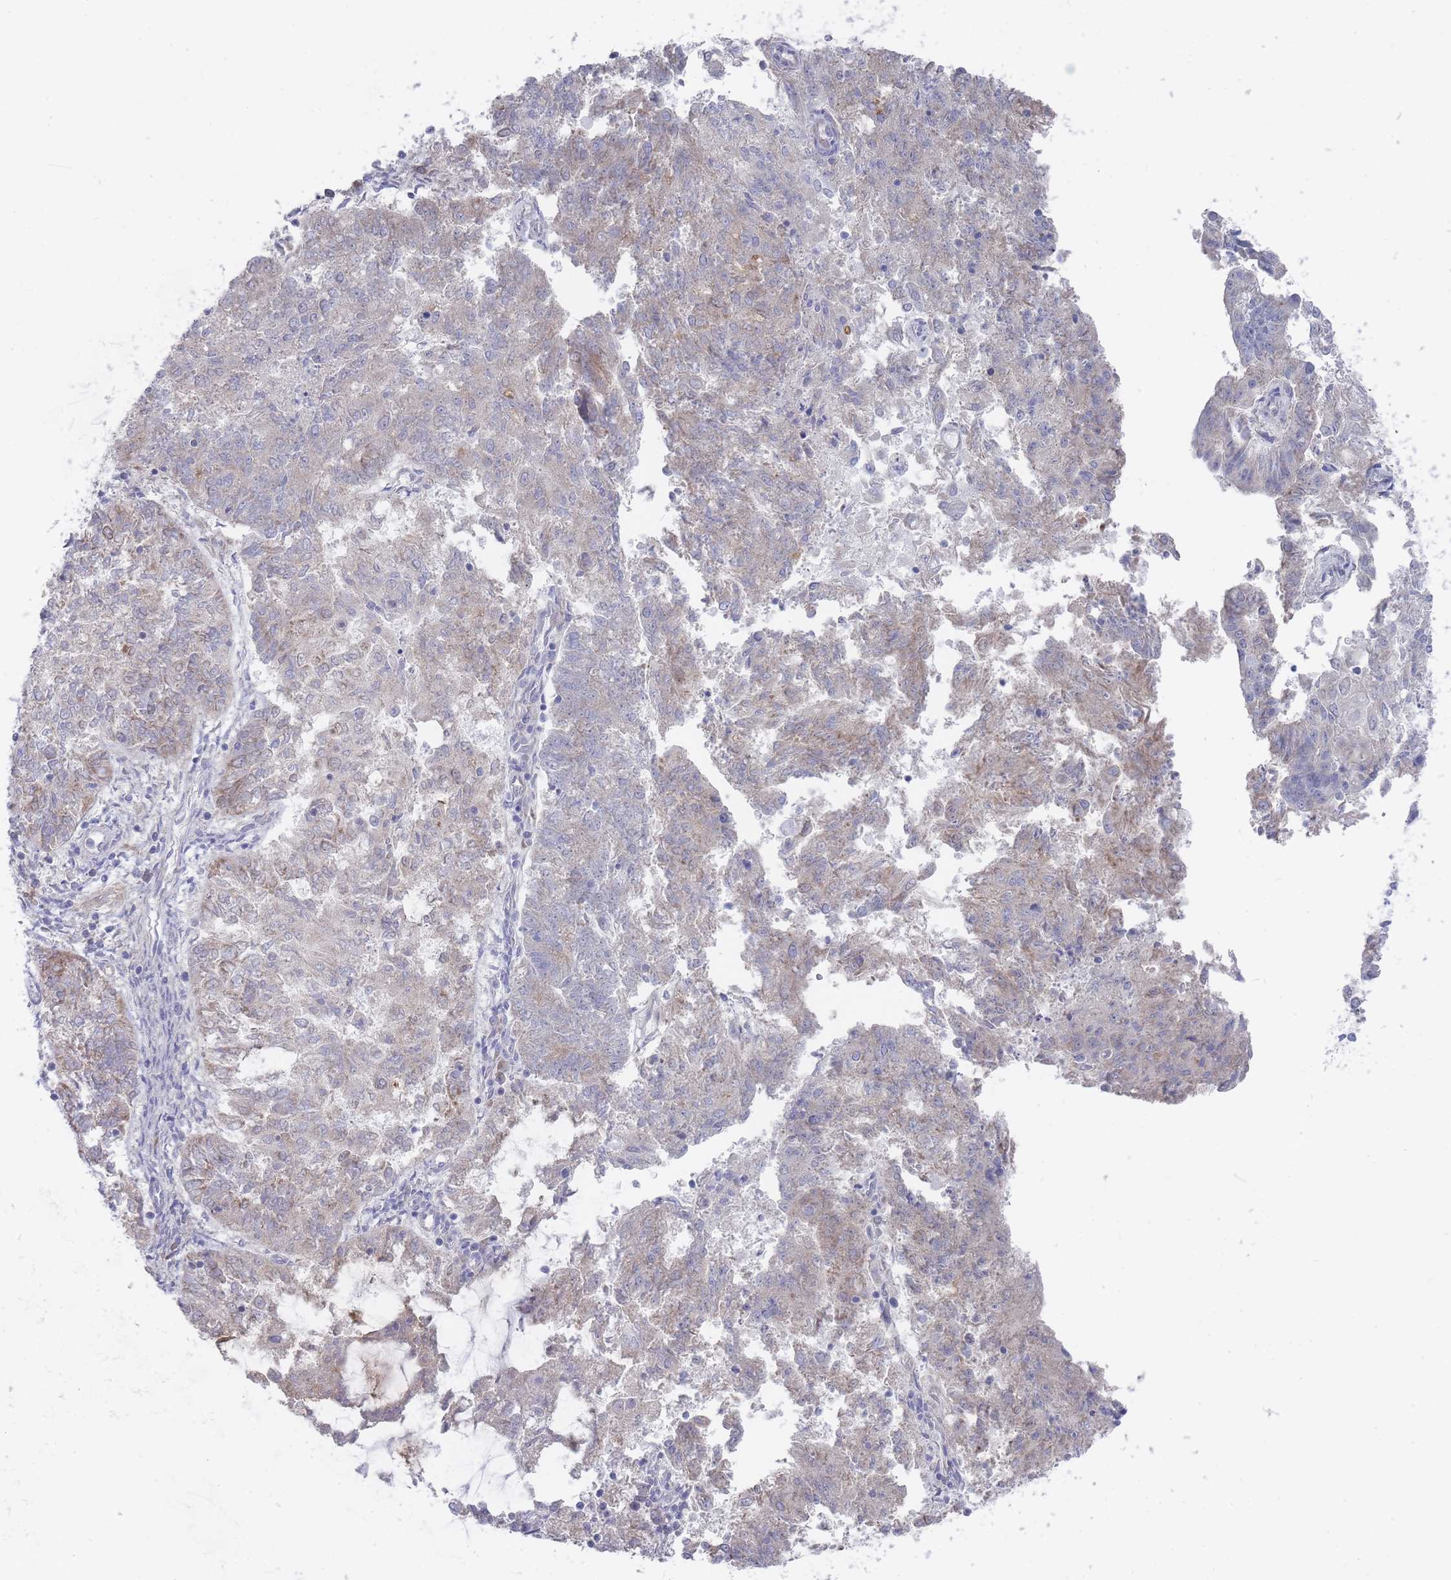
{"staining": {"intensity": "negative", "quantity": "none", "location": "none"}, "tissue": "endometrial cancer", "cell_type": "Tumor cells", "image_type": "cancer", "snomed": [{"axis": "morphology", "description": "Adenocarcinoma, NOS"}, {"axis": "topography", "description": "Endometrium"}], "caption": "Human adenocarcinoma (endometrial) stained for a protein using immunohistochemistry reveals no staining in tumor cells.", "gene": "PIGU", "patient": {"sex": "female", "age": 82}}